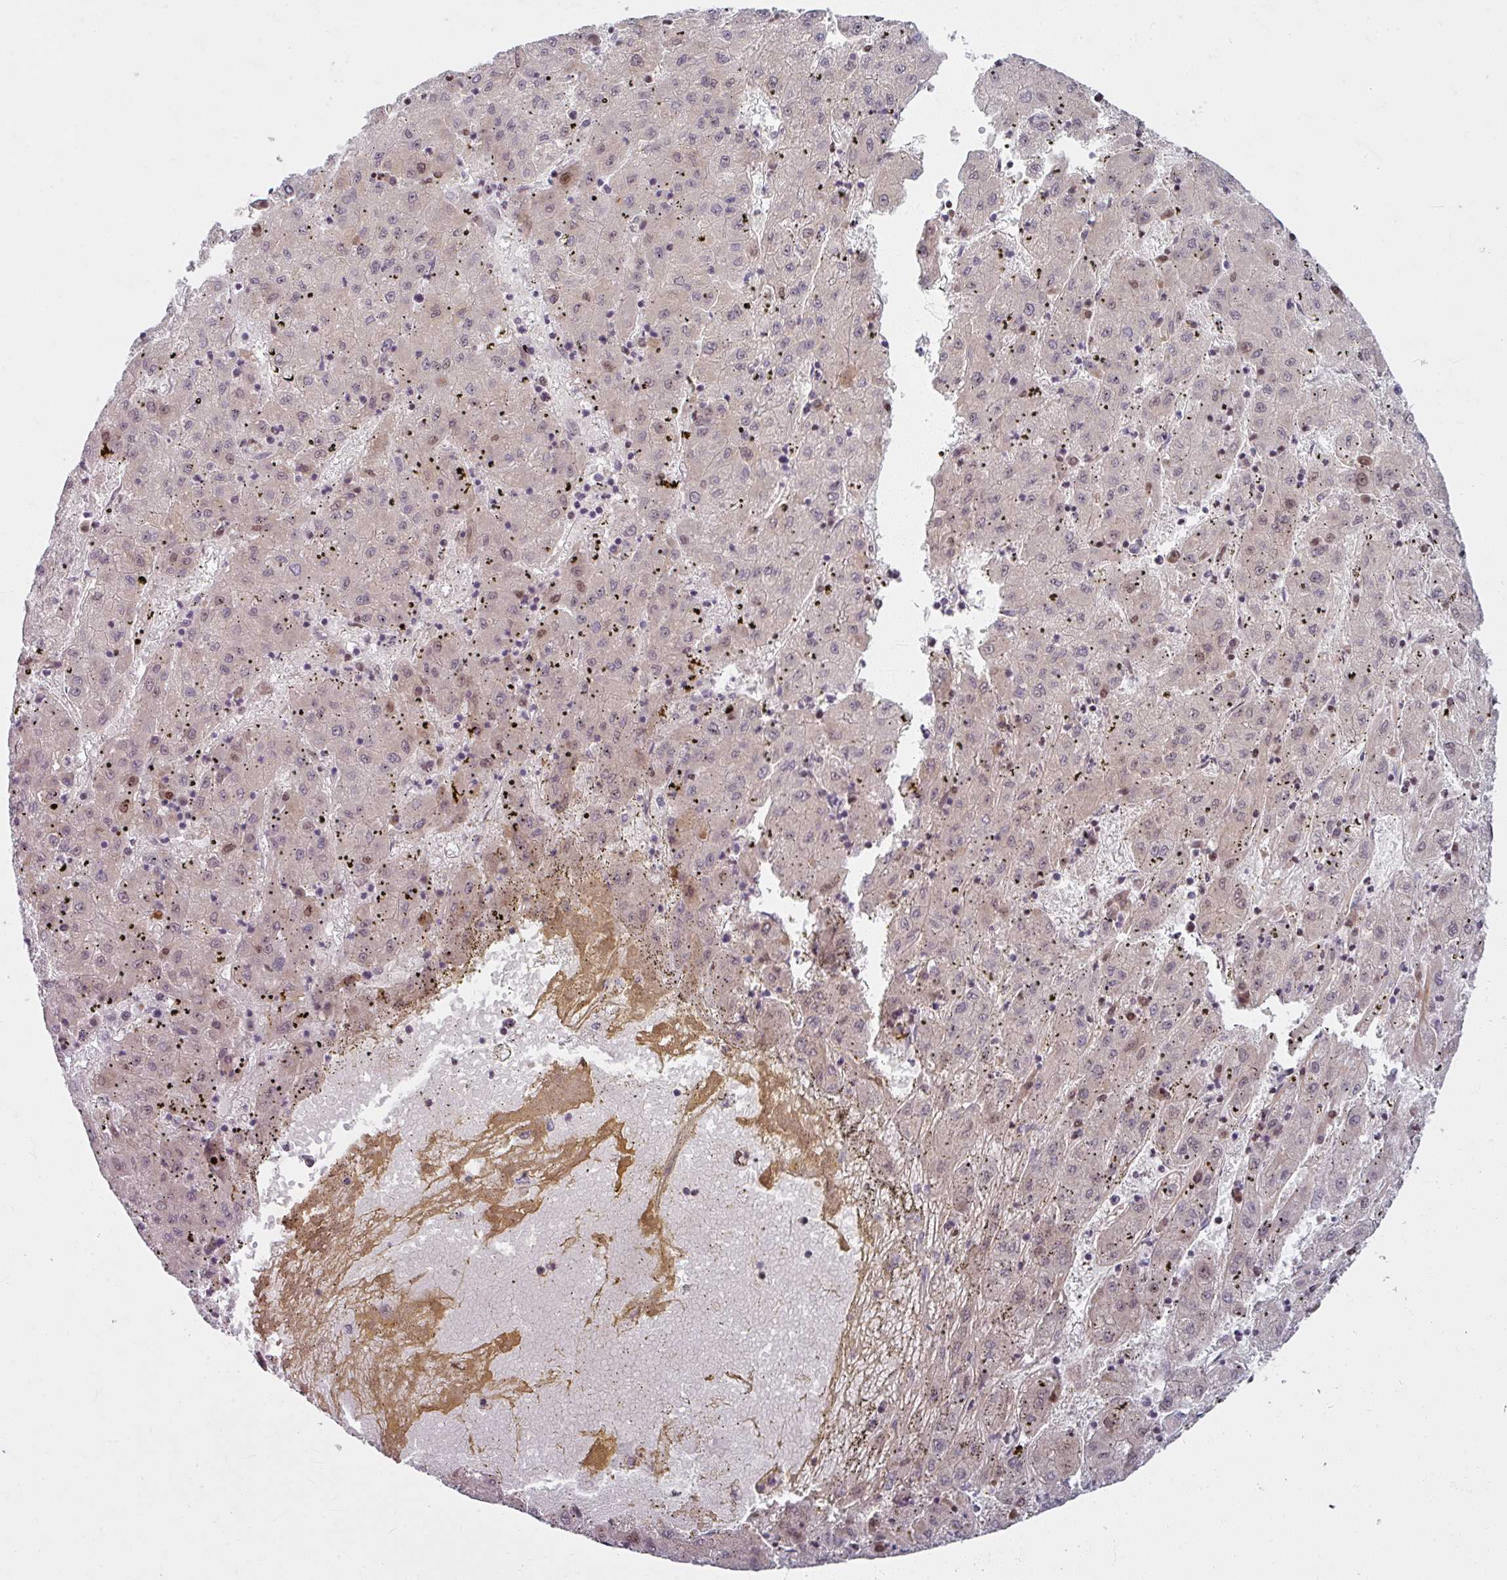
{"staining": {"intensity": "weak", "quantity": "25%-75%", "location": "cytoplasmic/membranous"}, "tissue": "liver cancer", "cell_type": "Tumor cells", "image_type": "cancer", "snomed": [{"axis": "morphology", "description": "Carcinoma, Hepatocellular, NOS"}, {"axis": "topography", "description": "Liver"}], "caption": "Immunohistochemistry (IHC) histopathology image of neoplastic tissue: human liver cancer (hepatocellular carcinoma) stained using IHC reveals low levels of weak protein expression localized specifically in the cytoplasmic/membranous of tumor cells, appearing as a cytoplasmic/membranous brown color.", "gene": "KLC3", "patient": {"sex": "male", "age": 72}}